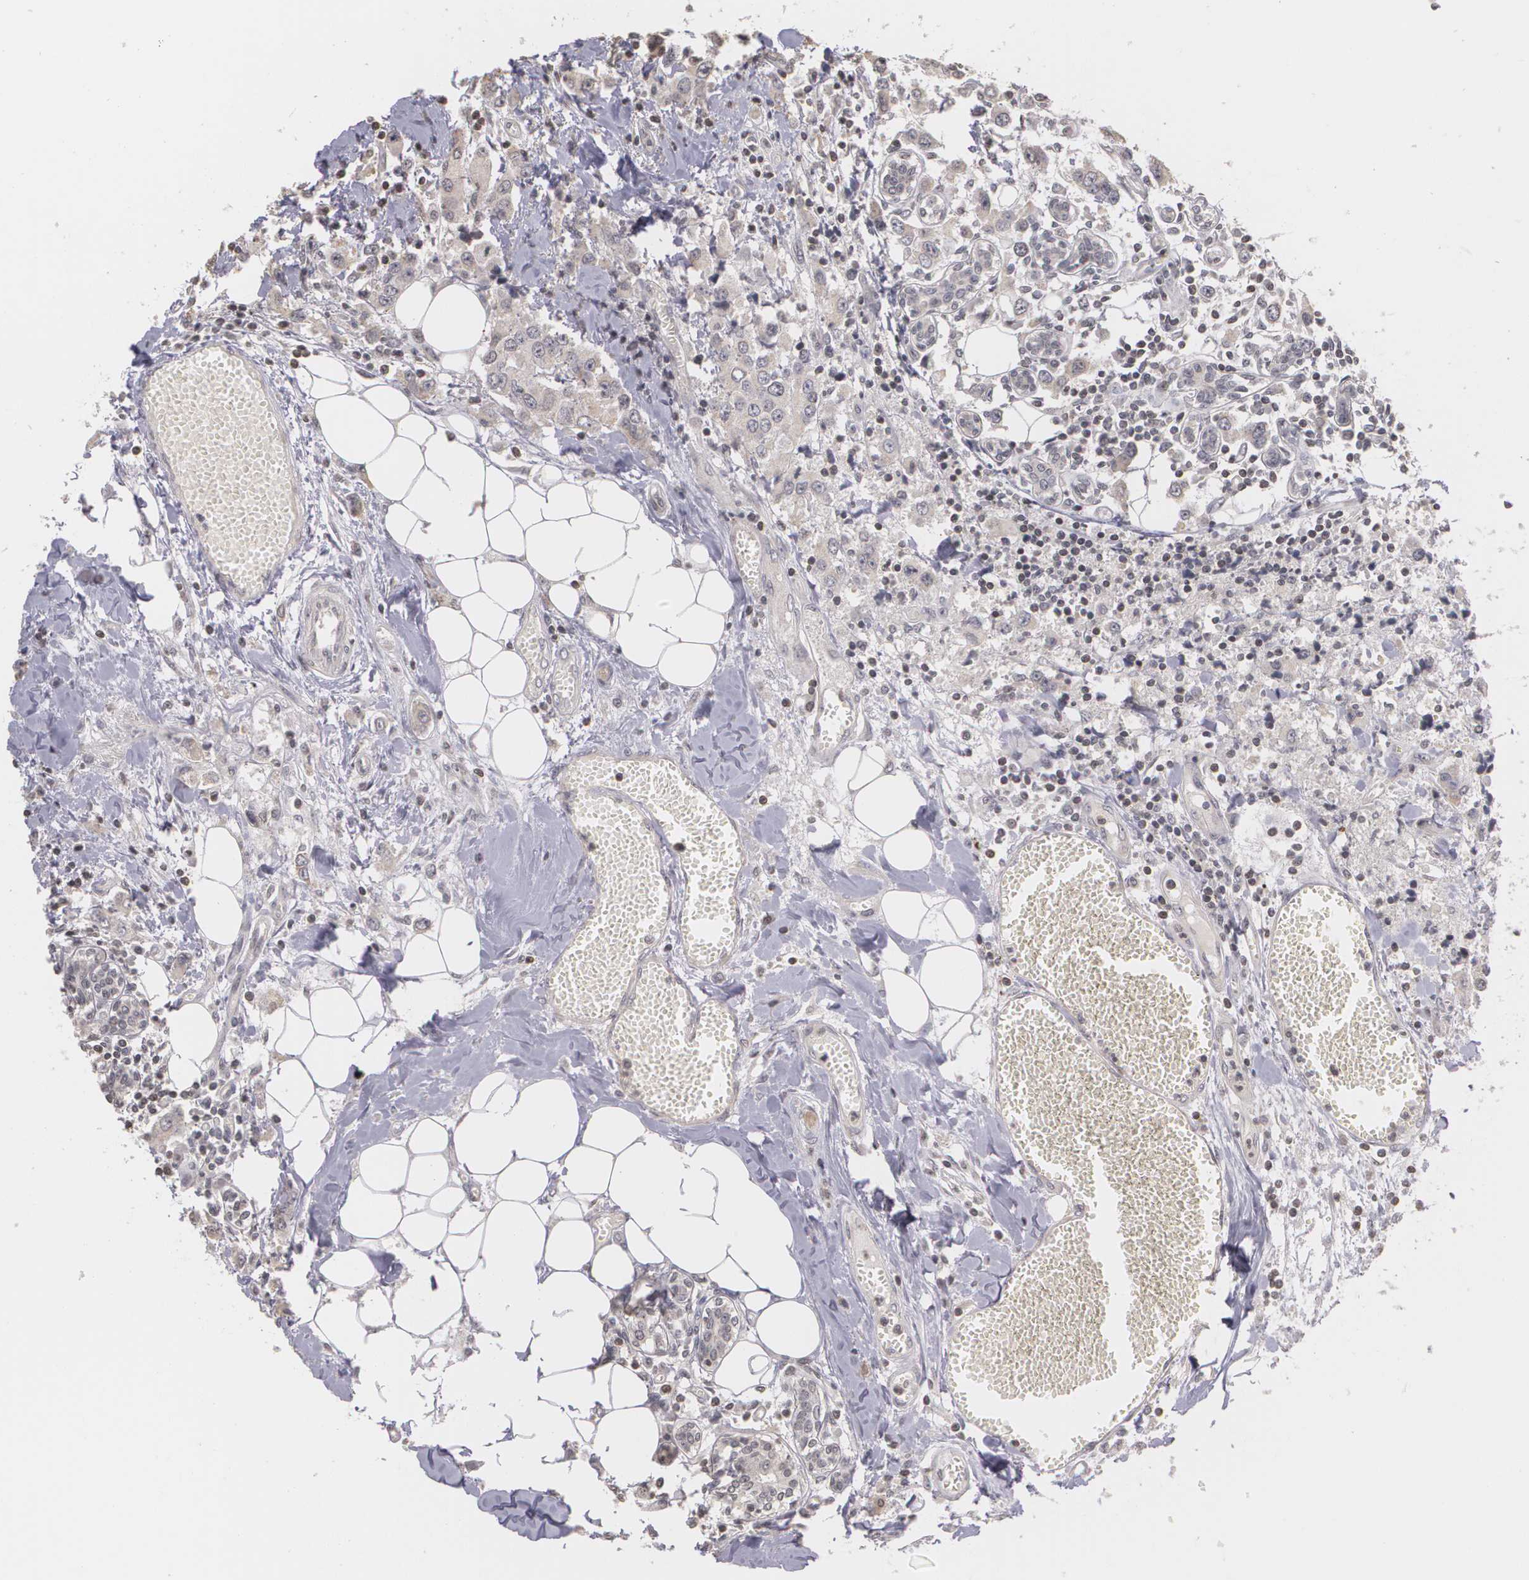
{"staining": {"intensity": "negative", "quantity": "none", "location": "none"}, "tissue": "breast cancer", "cell_type": "Tumor cells", "image_type": "cancer", "snomed": [{"axis": "morphology", "description": "Duct carcinoma"}, {"axis": "topography", "description": "Breast"}], "caption": "Immunohistochemistry of human breast cancer shows no positivity in tumor cells. (Brightfield microscopy of DAB immunohistochemistry (IHC) at high magnification).", "gene": "THRB", "patient": {"sex": "female", "age": 58}}